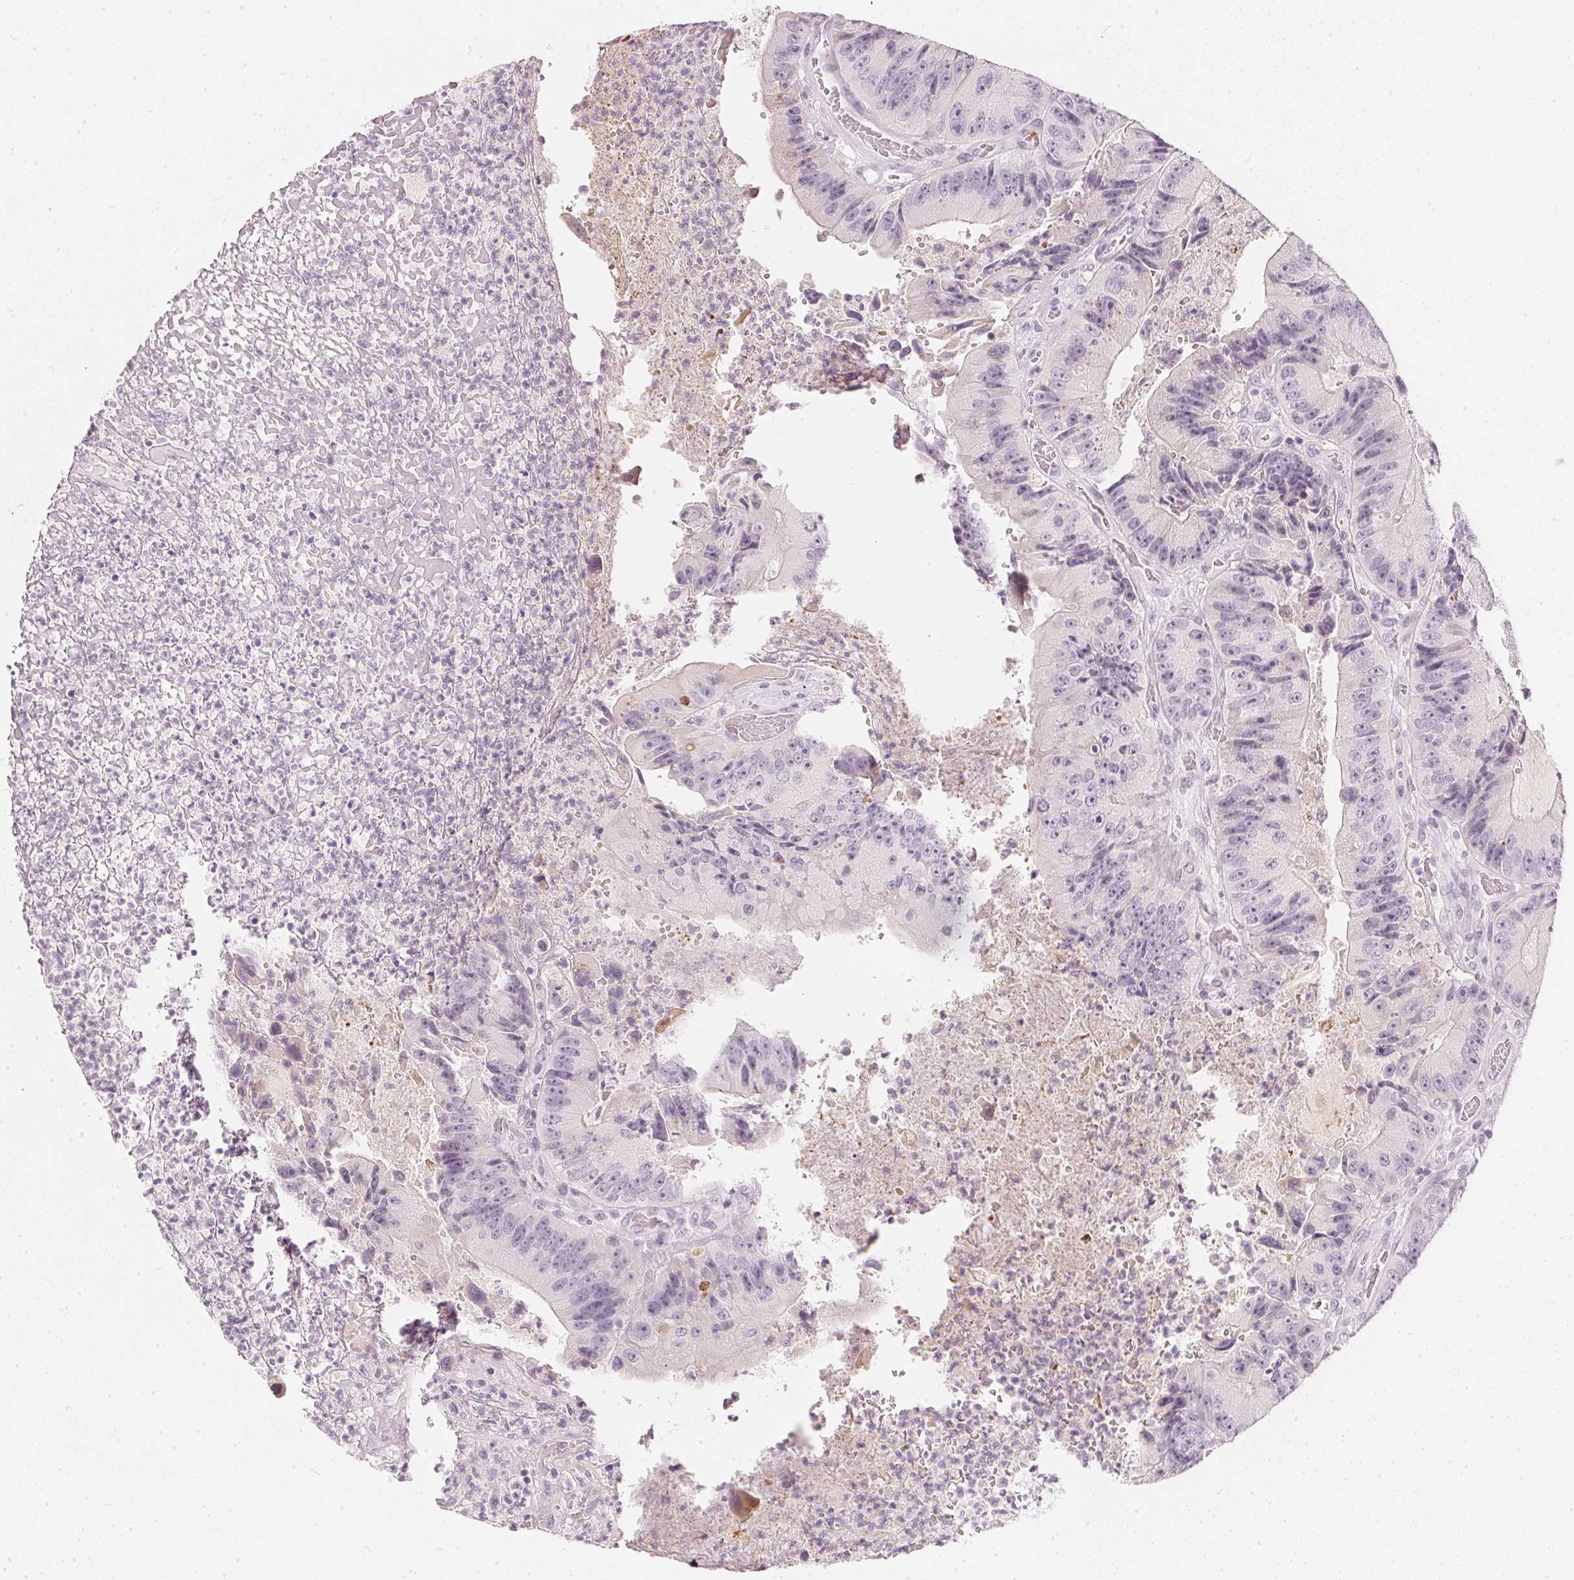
{"staining": {"intensity": "negative", "quantity": "none", "location": "none"}, "tissue": "colorectal cancer", "cell_type": "Tumor cells", "image_type": "cancer", "snomed": [{"axis": "morphology", "description": "Adenocarcinoma, NOS"}, {"axis": "topography", "description": "Colon"}], "caption": "This histopathology image is of adenocarcinoma (colorectal) stained with IHC to label a protein in brown with the nuclei are counter-stained blue. There is no expression in tumor cells.", "gene": "CHST4", "patient": {"sex": "female", "age": 86}}